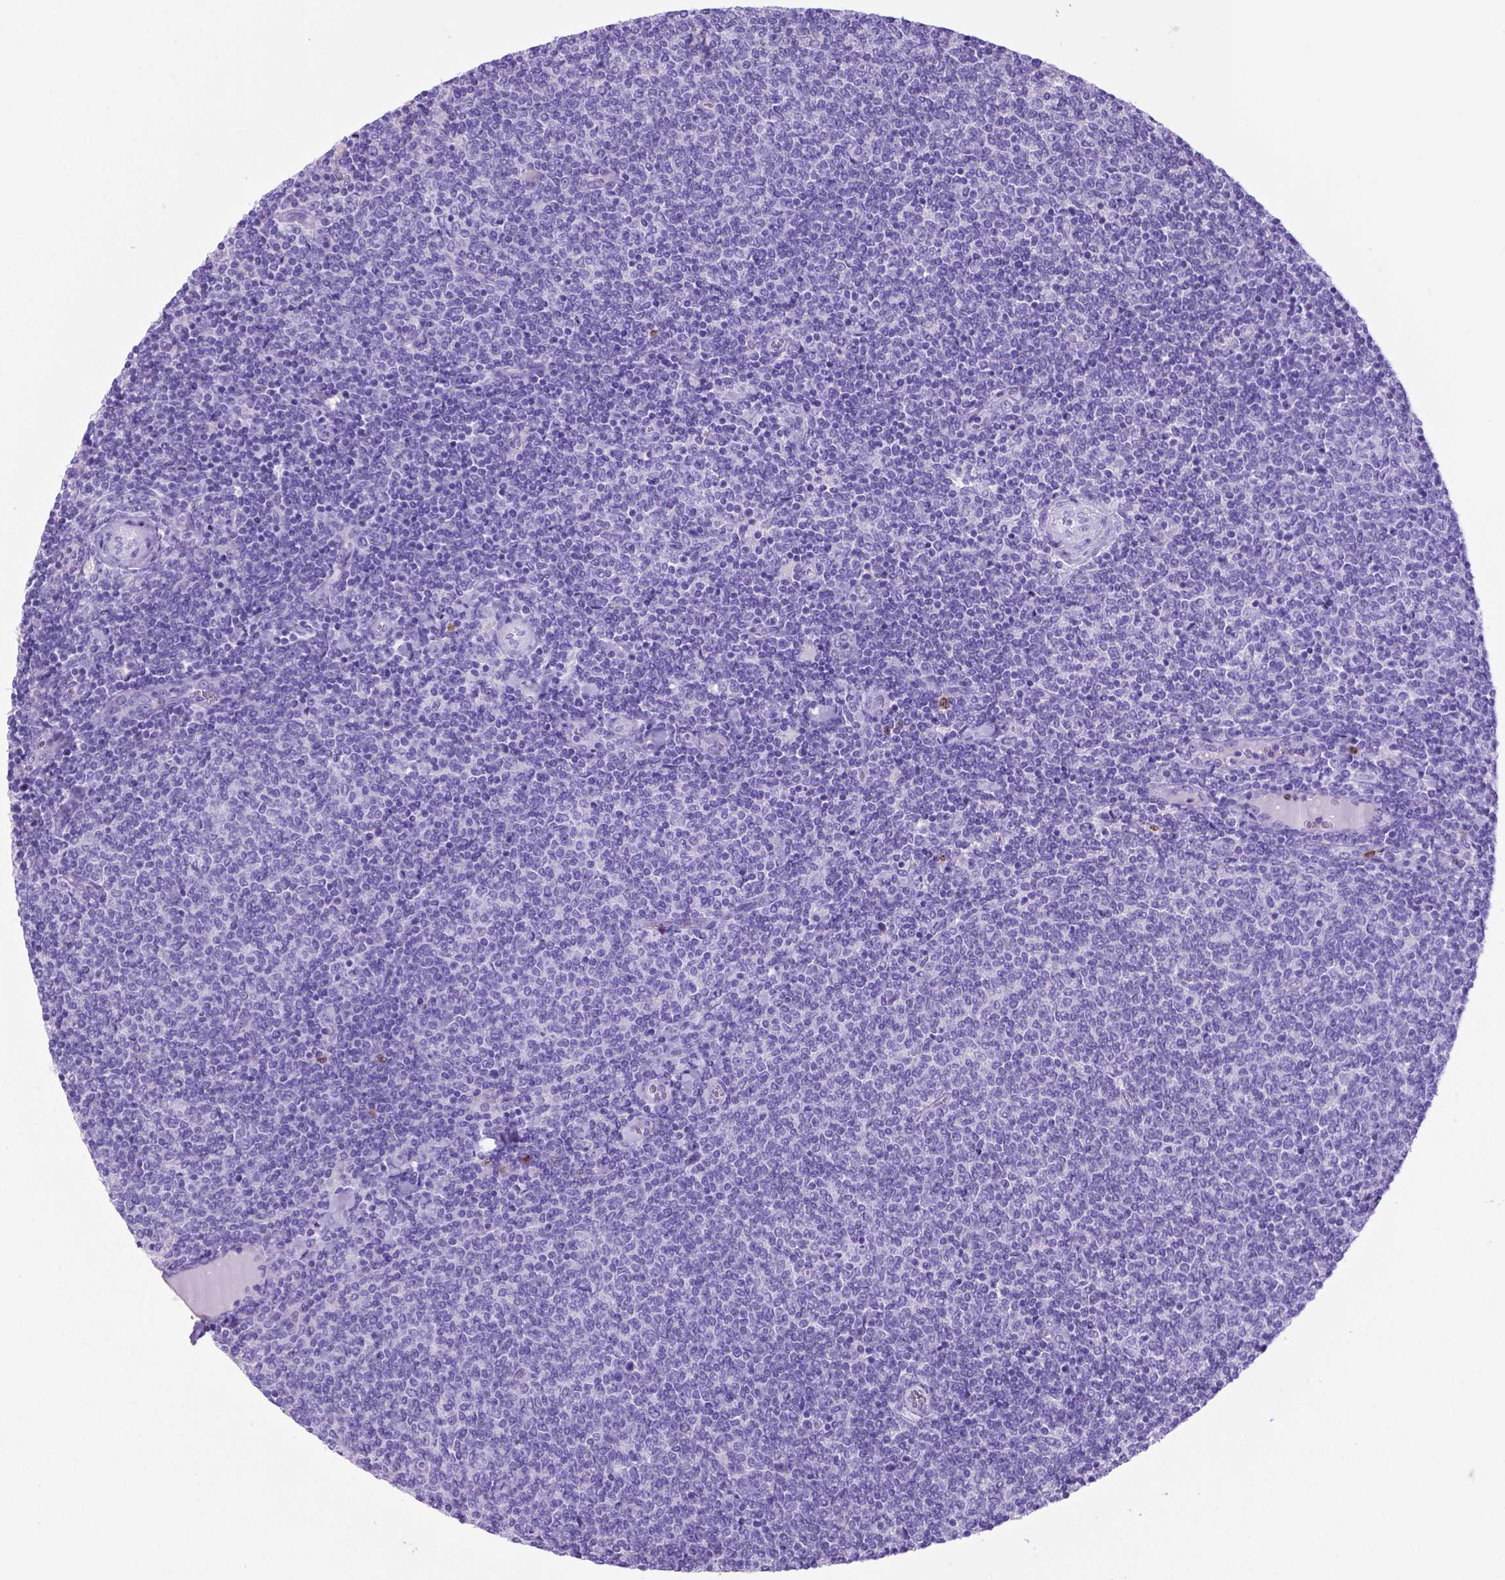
{"staining": {"intensity": "negative", "quantity": "none", "location": "none"}, "tissue": "lymphoma", "cell_type": "Tumor cells", "image_type": "cancer", "snomed": [{"axis": "morphology", "description": "Malignant lymphoma, non-Hodgkin's type, Low grade"}, {"axis": "topography", "description": "Lymph node"}], "caption": "DAB immunohistochemical staining of human lymphoma shows no significant positivity in tumor cells.", "gene": "LZTR1", "patient": {"sex": "male", "age": 52}}